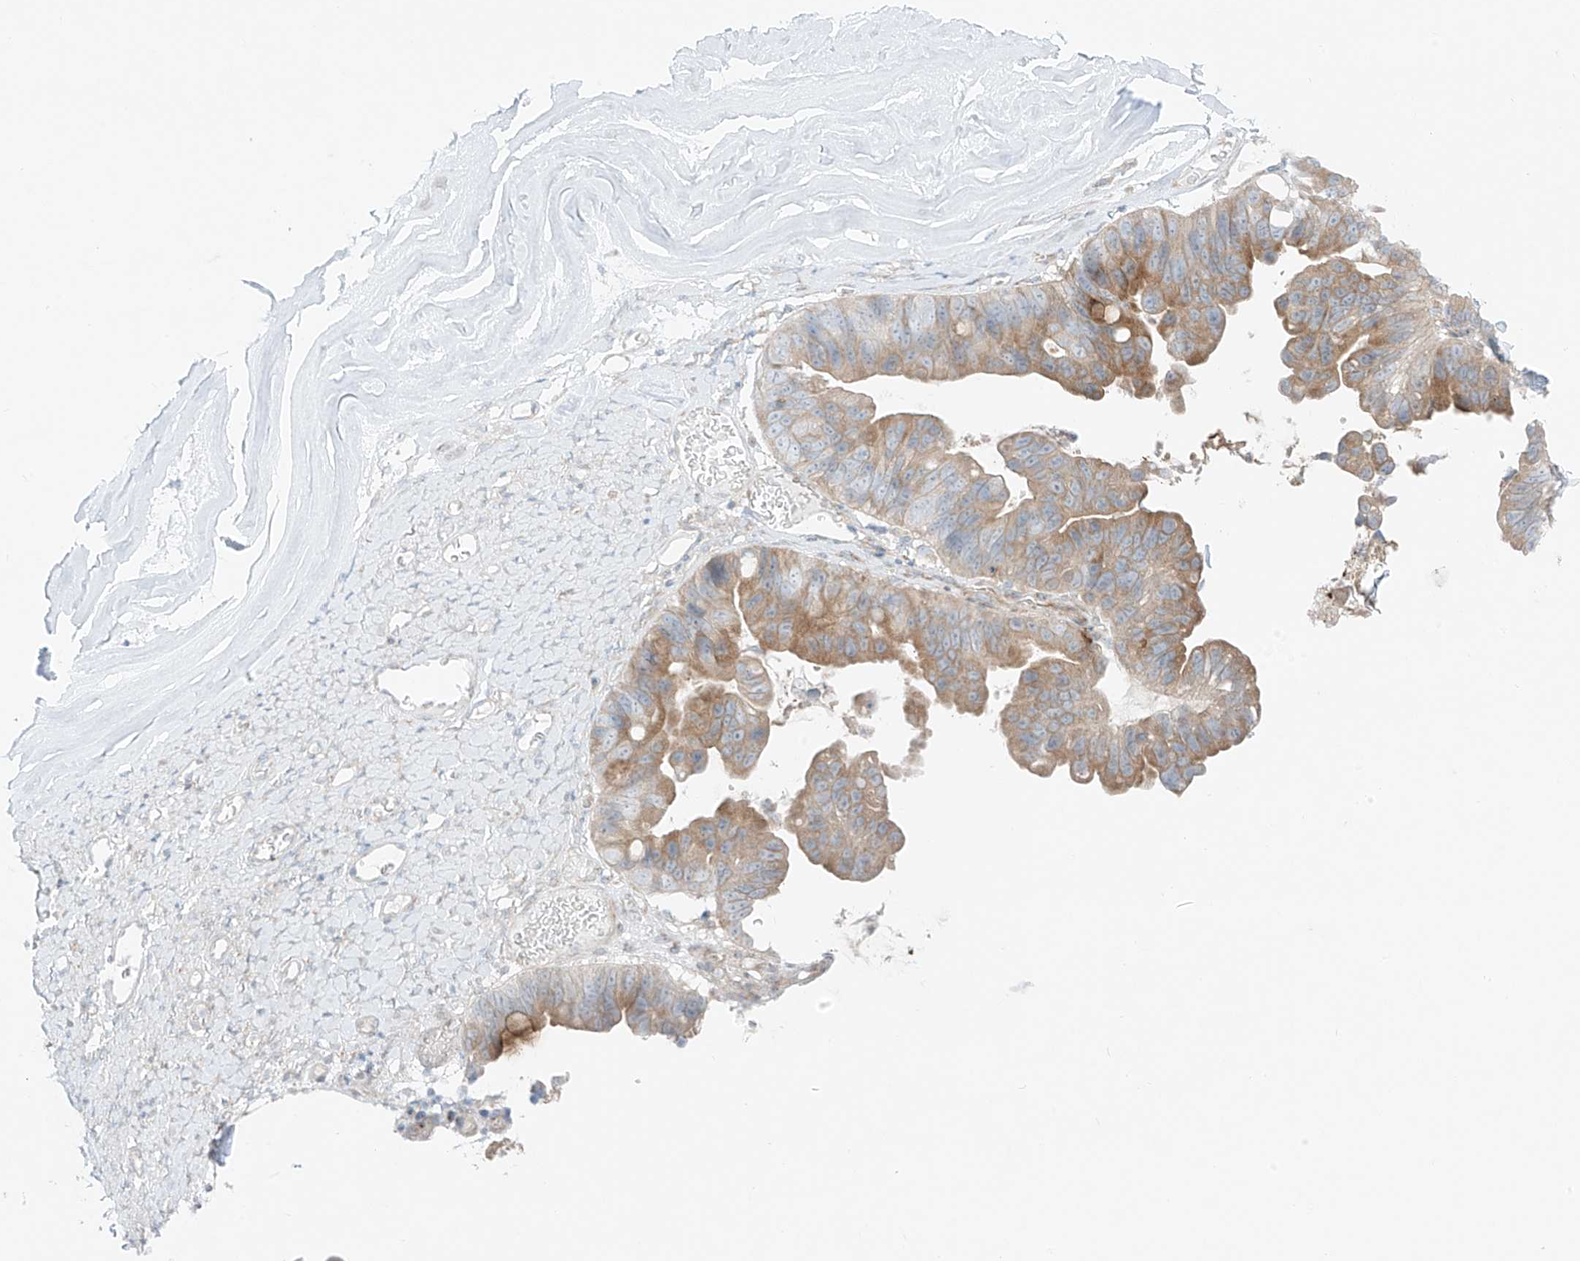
{"staining": {"intensity": "moderate", "quantity": "25%-75%", "location": "cytoplasmic/membranous"}, "tissue": "ovarian cancer", "cell_type": "Tumor cells", "image_type": "cancer", "snomed": [{"axis": "morphology", "description": "Cystadenocarcinoma, mucinous, NOS"}, {"axis": "topography", "description": "Ovary"}], "caption": "IHC micrograph of neoplastic tissue: human ovarian mucinous cystadenocarcinoma stained using immunohistochemistry exhibits medium levels of moderate protein expression localized specifically in the cytoplasmic/membranous of tumor cells, appearing as a cytoplasmic/membranous brown color.", "gene": "EIPR1", "patient": {"sex": "female", "age": 61}}